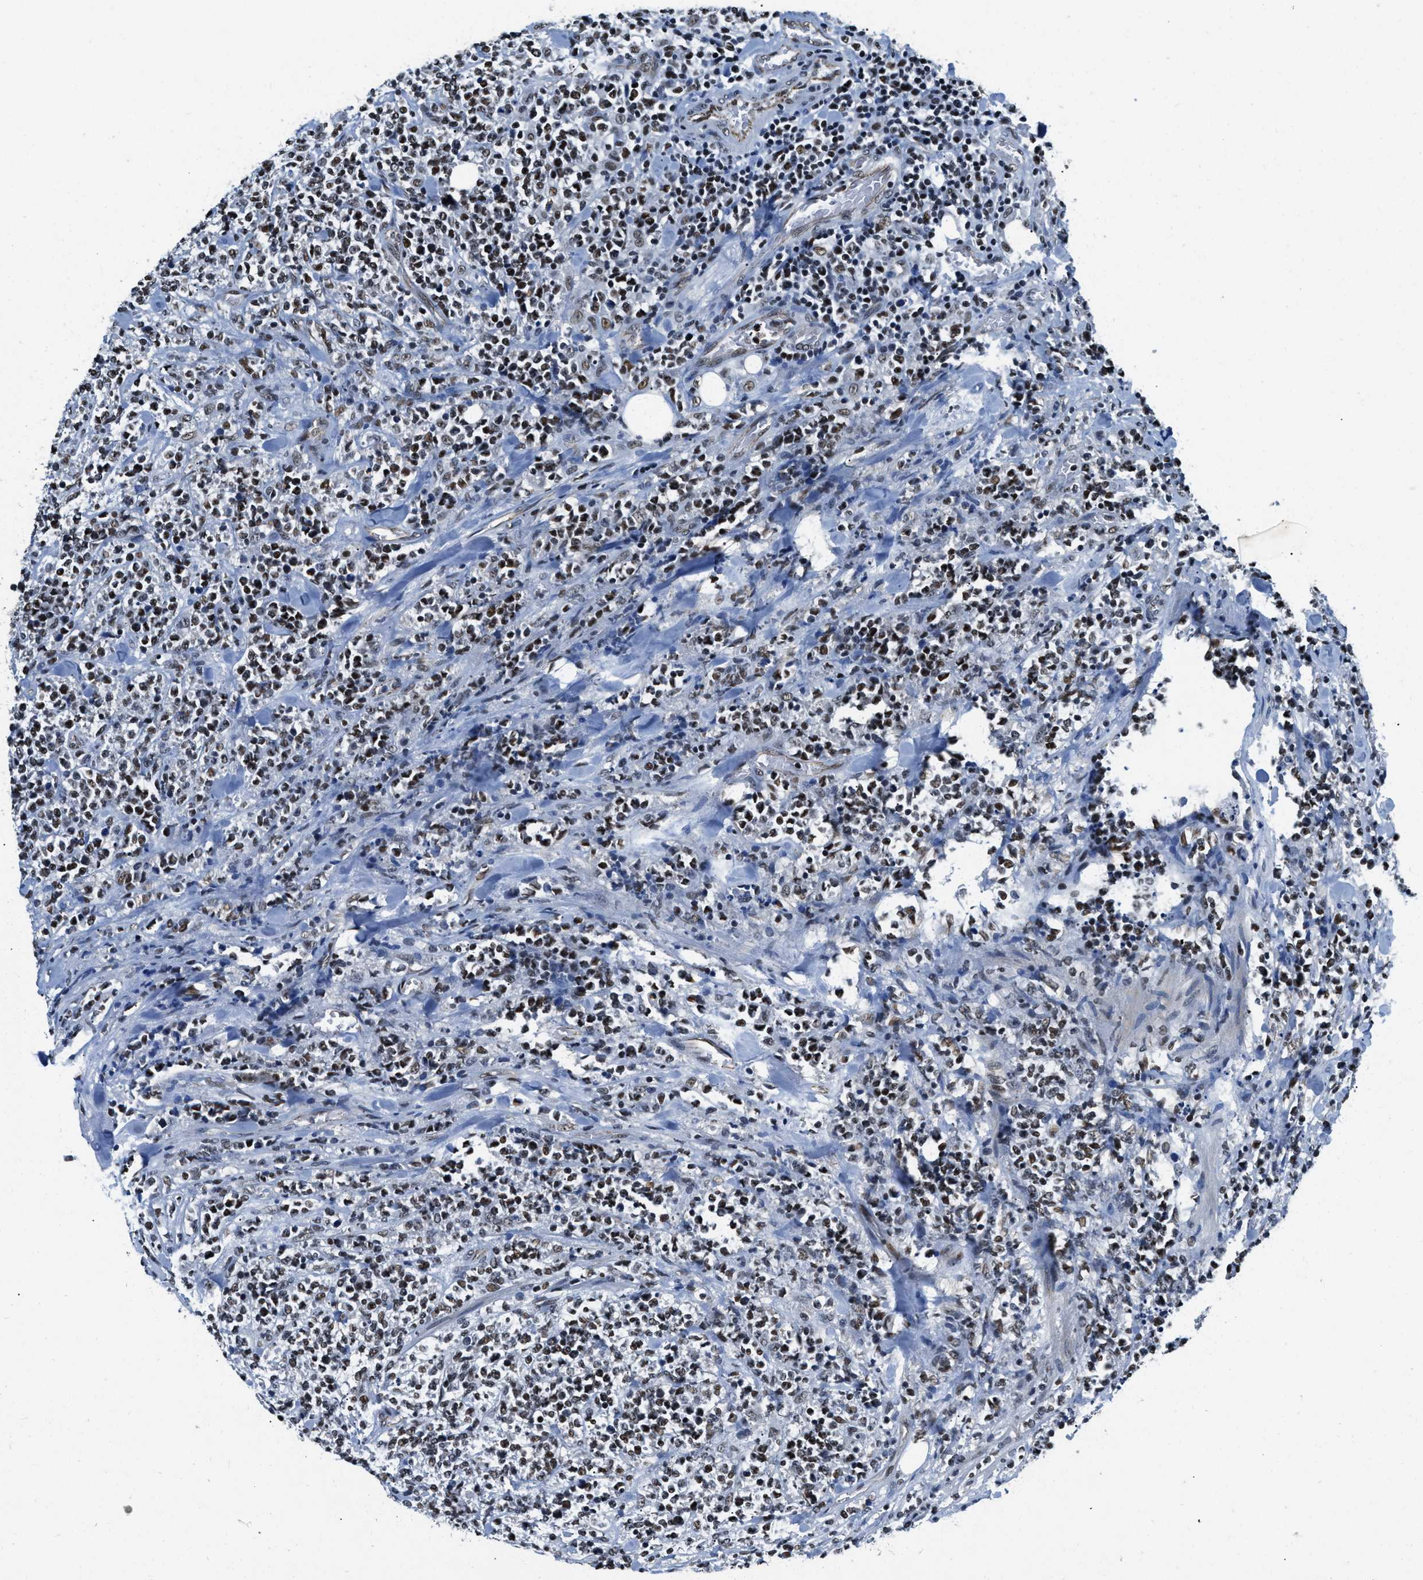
{"staining": {"intensity": "weak", "quantity": ">75%", "location": "nuclear"}, "tissue": "lymphoma", "cell_type": "Tumor cells", "image_type": "cancer", "snomed": [{"axis": "morphology", "description": "Malignant lymphoma, non-Hodgkin's type, High grade"}, {"axis": "topography", "description": "Soft tissue"}], "caption": "A photomicrograph of human malignant lymphoma, non-Hodgkin's type (high-grade) stained for a protein displays weak nuclear brown staining in tumor cells.", "gene": "CCNE1", "patient": {"sex": "male", "age": 18}}